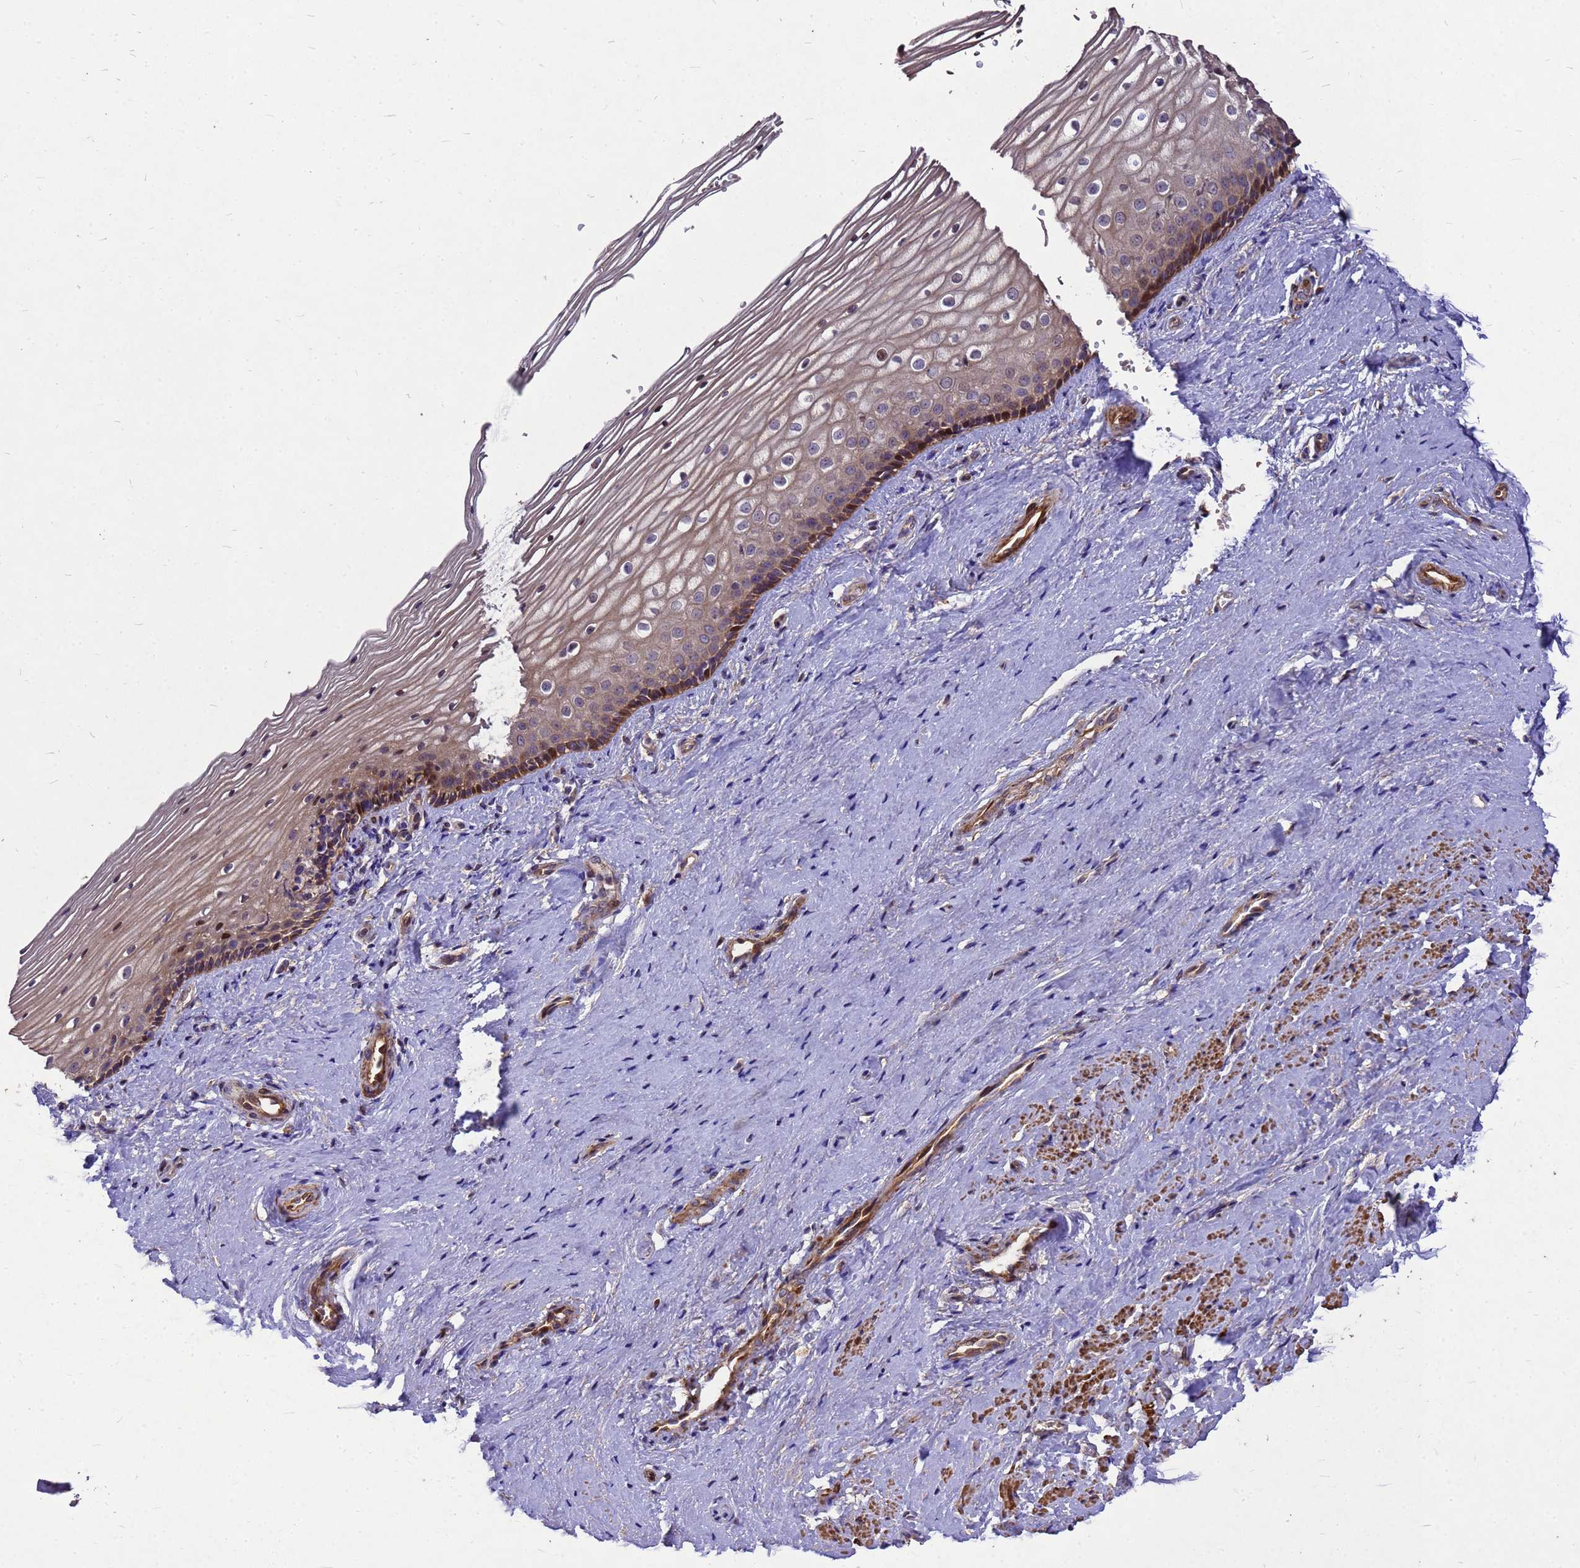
{"staining": {"intensity": "strong", "quantity": "<25%", "location": "cytoplasmic/membranous,nuclear"}, "tissue": "vagina", "cell_type": "Squamous epithelial cells", "image_type": "normal", "snomed": [{"axis": "morphology", "description": "Normal tissue, NOS"}, {"axis": "topography", "description": "Vagina"}], "caption": "Human vagina stained for a protein (brown) exhibits strong cytoplasmic/membranous,nuclear positive staining in about <25% of squamous epithelial cells.", "gene": "RSPRY1", "patient": {"sex": "female", "age": 46}}